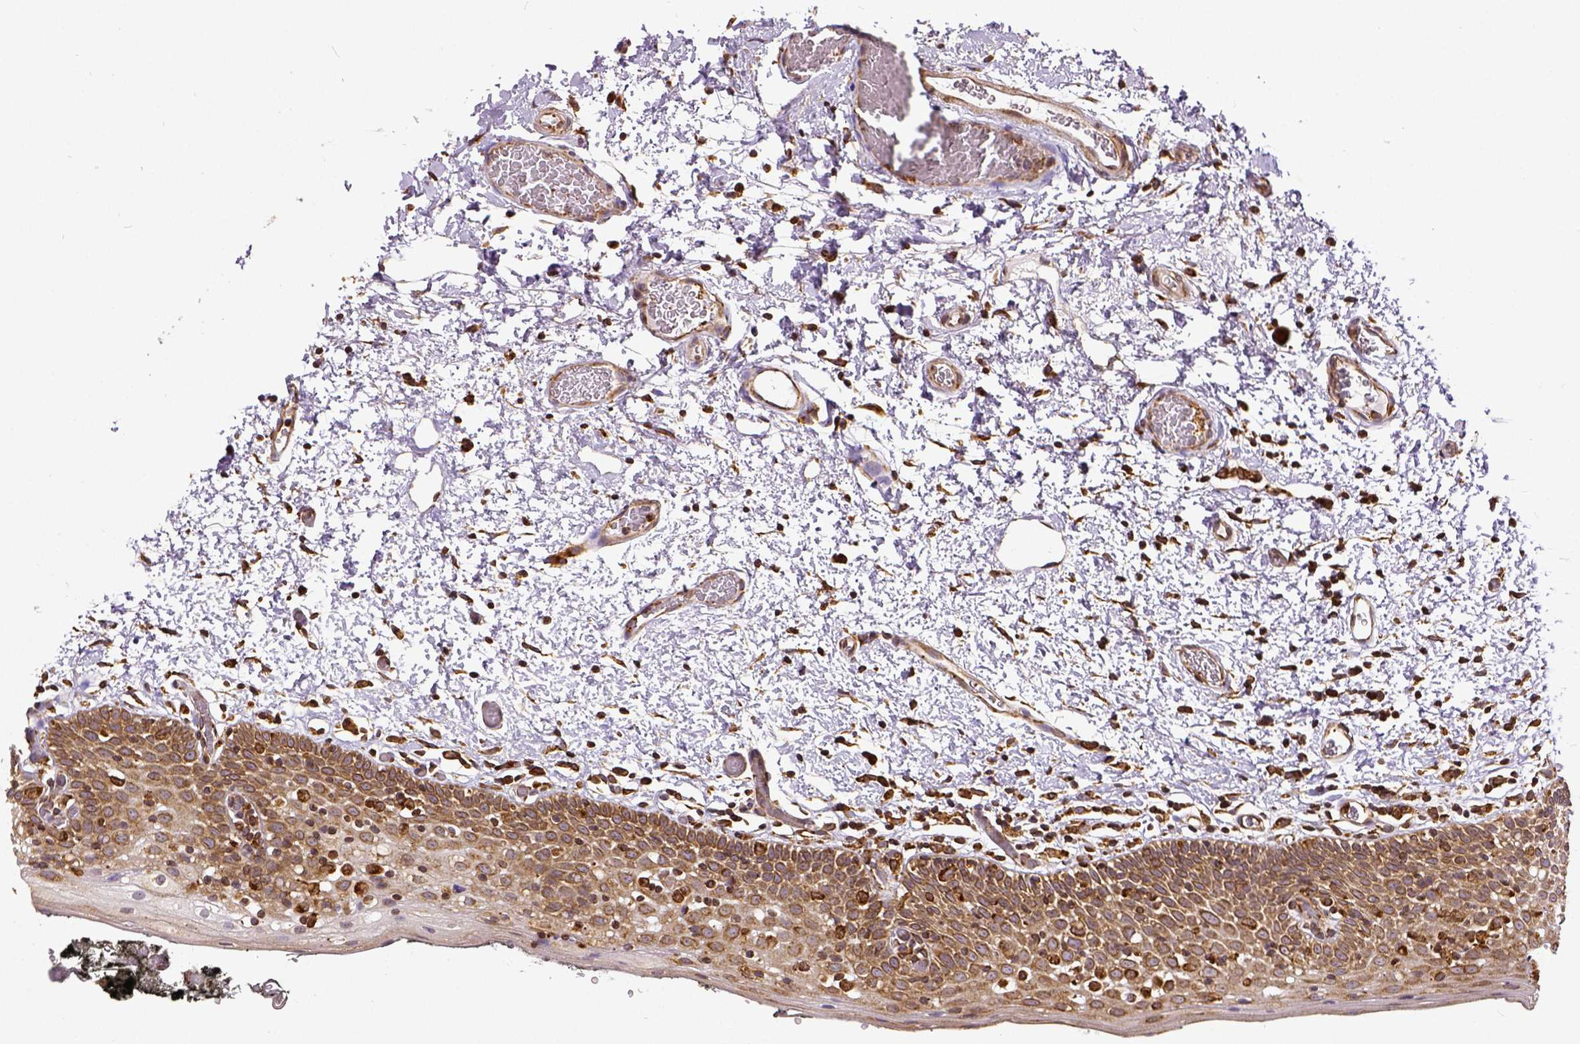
{"staining": {"intensity": "moderate", "quantity": ">75%", "location": "cytoplasmic/membranous"}, "tissue": "oral mucosa", "cell_type": "Squamous epithelial cells", "image_type": "normal", "snomed": [{"axis": "morphology", "description": "Normal tissue, NOS"}, {"axis": "morphology", "description": "Squamous cell carcinoma, NOS"}, {"axis": "topography", "description": "Oral tissue"}, {"axis": "topography", "description": "Head-Neck"}], "caption": "Moderate cytoplasmic/membranous expression for a protein is identified in about >75% of squamous epithelial cells of benign oral mucosa using immunohistochemistry (IHC).", "gene": "MTDH", "patient": {"sex": "male", "age": 69}}